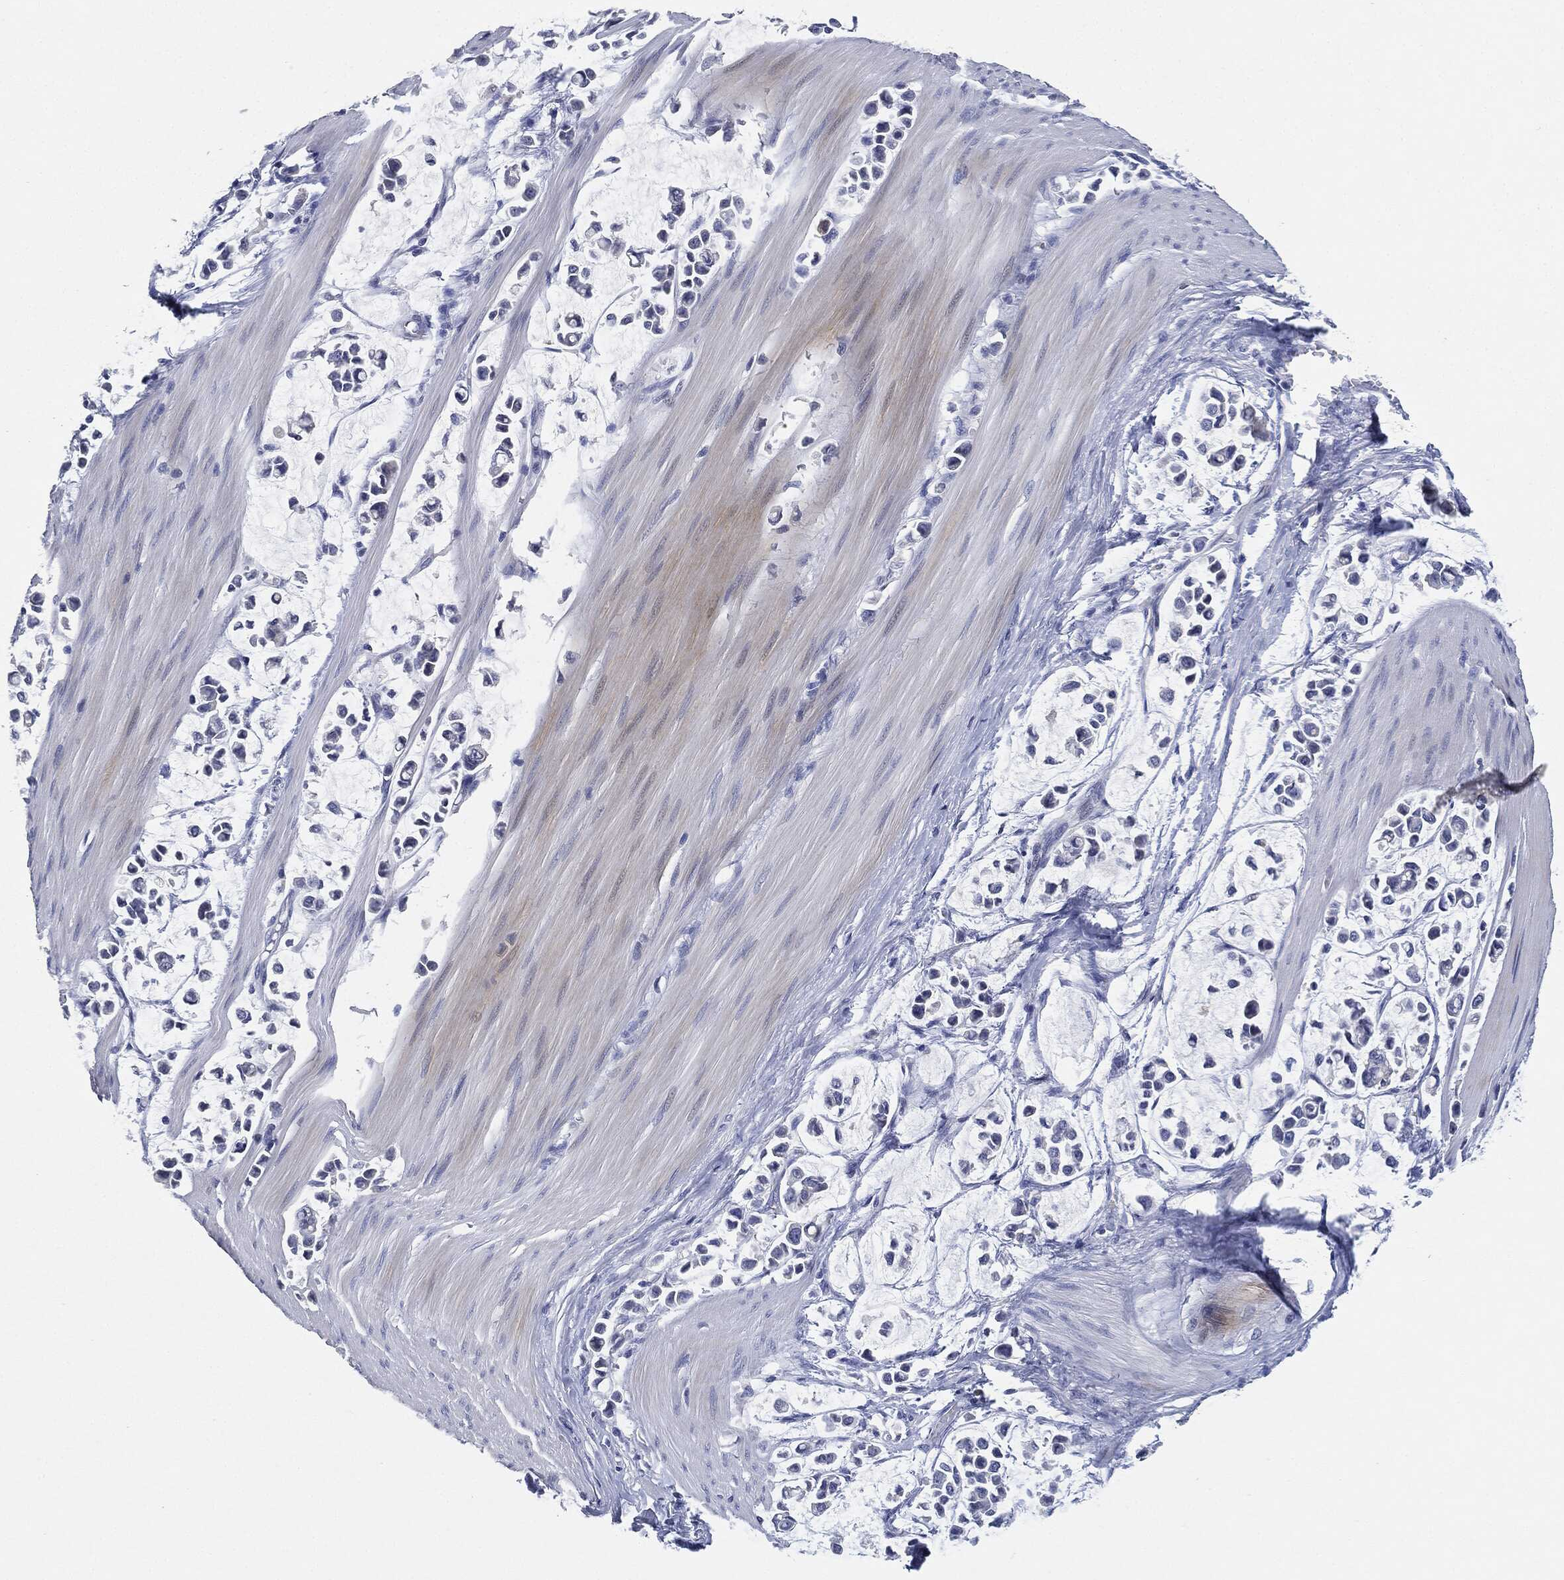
{"staining": {"intensity": "negative", "quantity": "none", "location": "none"}, "tissue": "stomach cancer", "cell_type": "Tumor cells", "image_type": "cancer", "snomed": [{"axis": "morphology", "description": "Adenocarcinoma, NOS"}, {"axis": "topography", "description": "Stomach"}], "caption": "The immunohistochemistry (IHC) image has no significant staining in tumor cells of stomach adenocarcinoma tissue.", "gene": "NTRK1", "patient": {"sex": "male", "age": 82}}